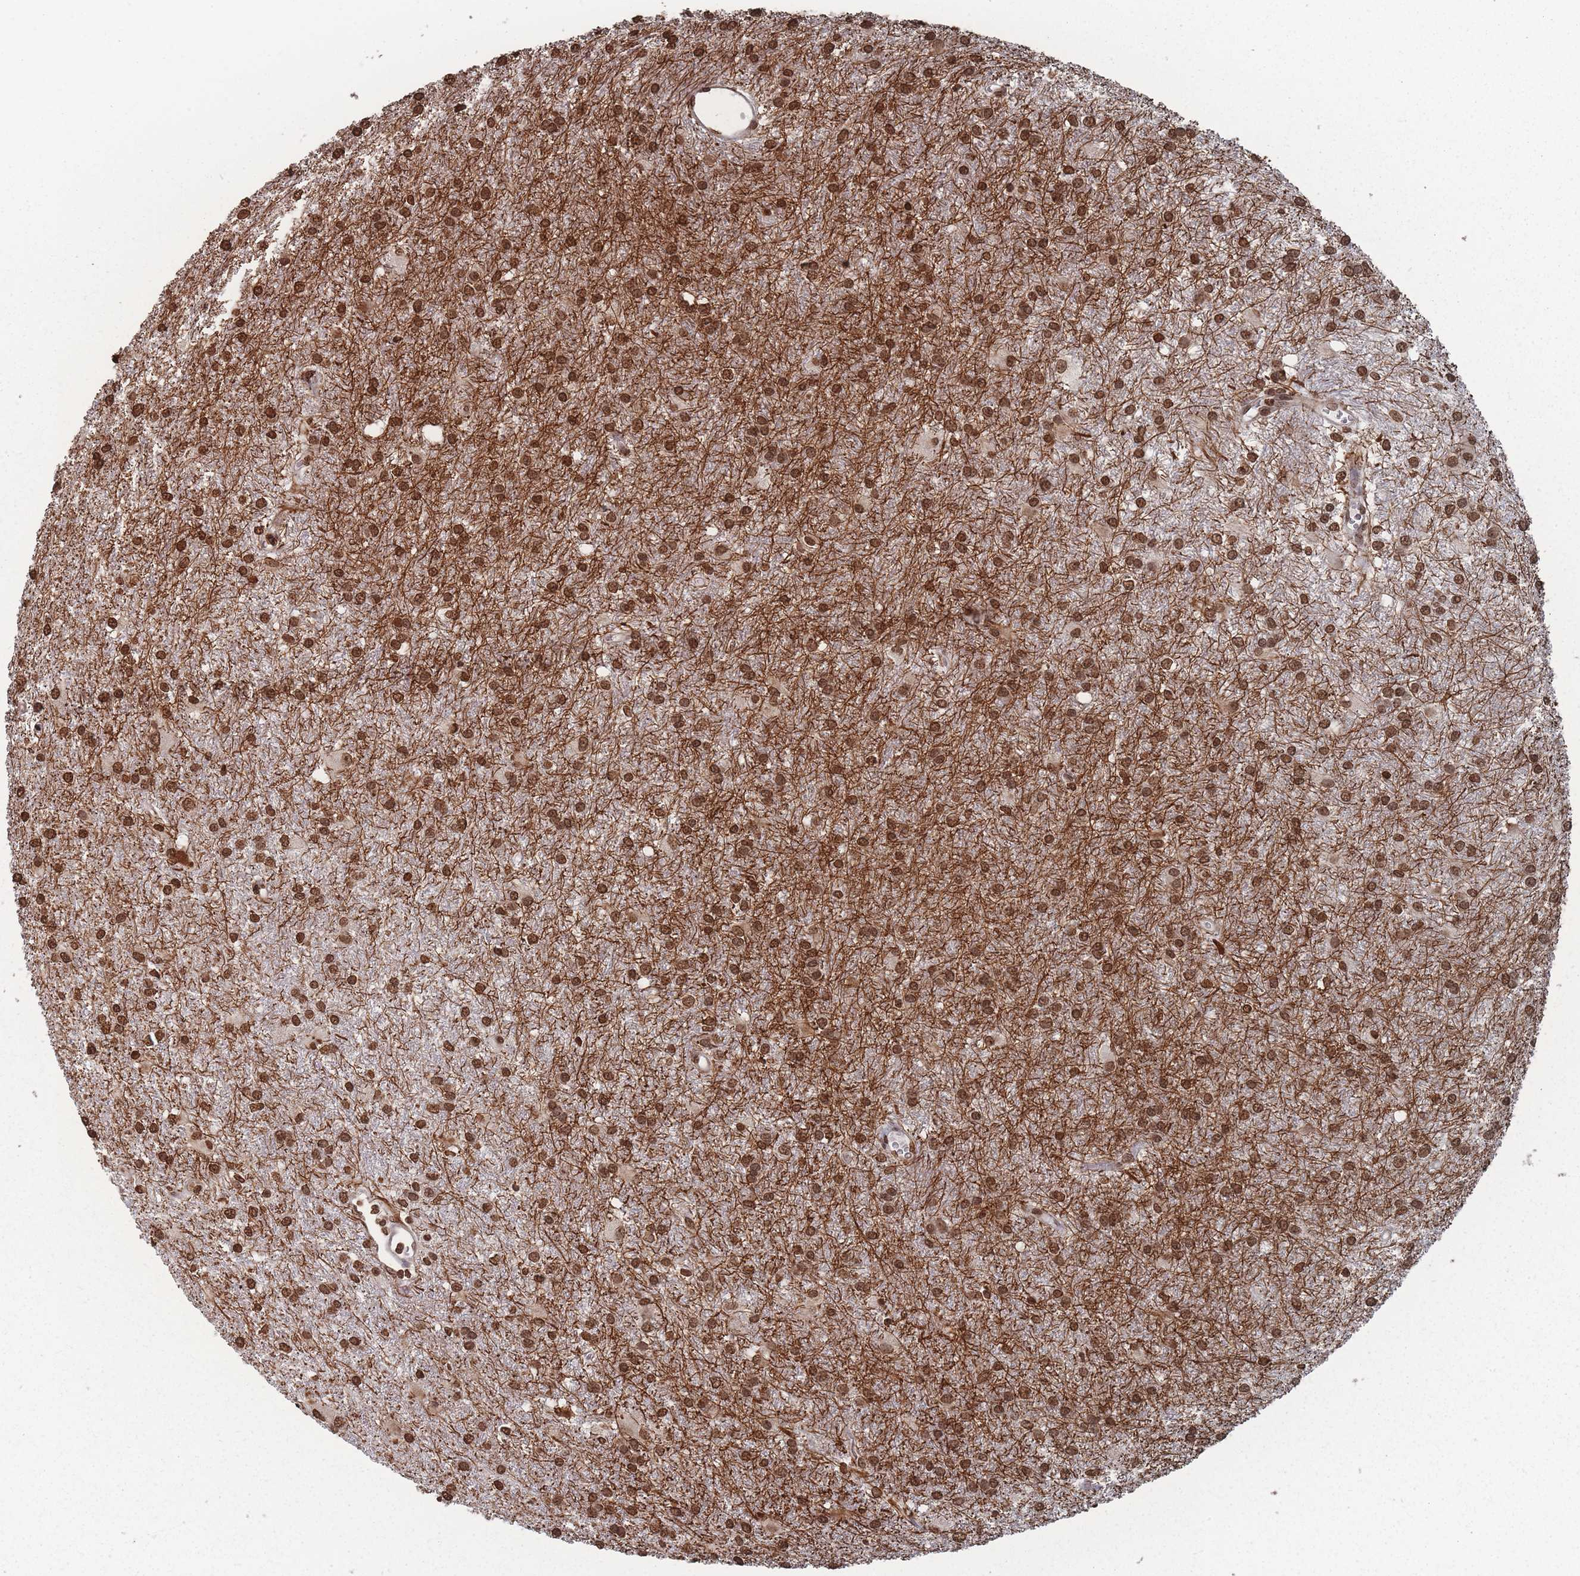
{"staining": {"intensity": "strong", "quantity": ">75%", "location": "nuclear"}, "tissue": "glioma", "cell_type": "Tumor cells", "image_type": "cancer", "snomed": [{"axis": "morphology", "description": "Glioma, malignant, High grade"}, {"axis": "topography", "description": "Brain"}], "caption": "Protein expression analysis of human malignant glioma (high-grade) reveals strong nuclear positivity in approximately >75% of tumor cells.", "gene": "PLEKHG5", "patient": {"sex": "female", "age": 50}}